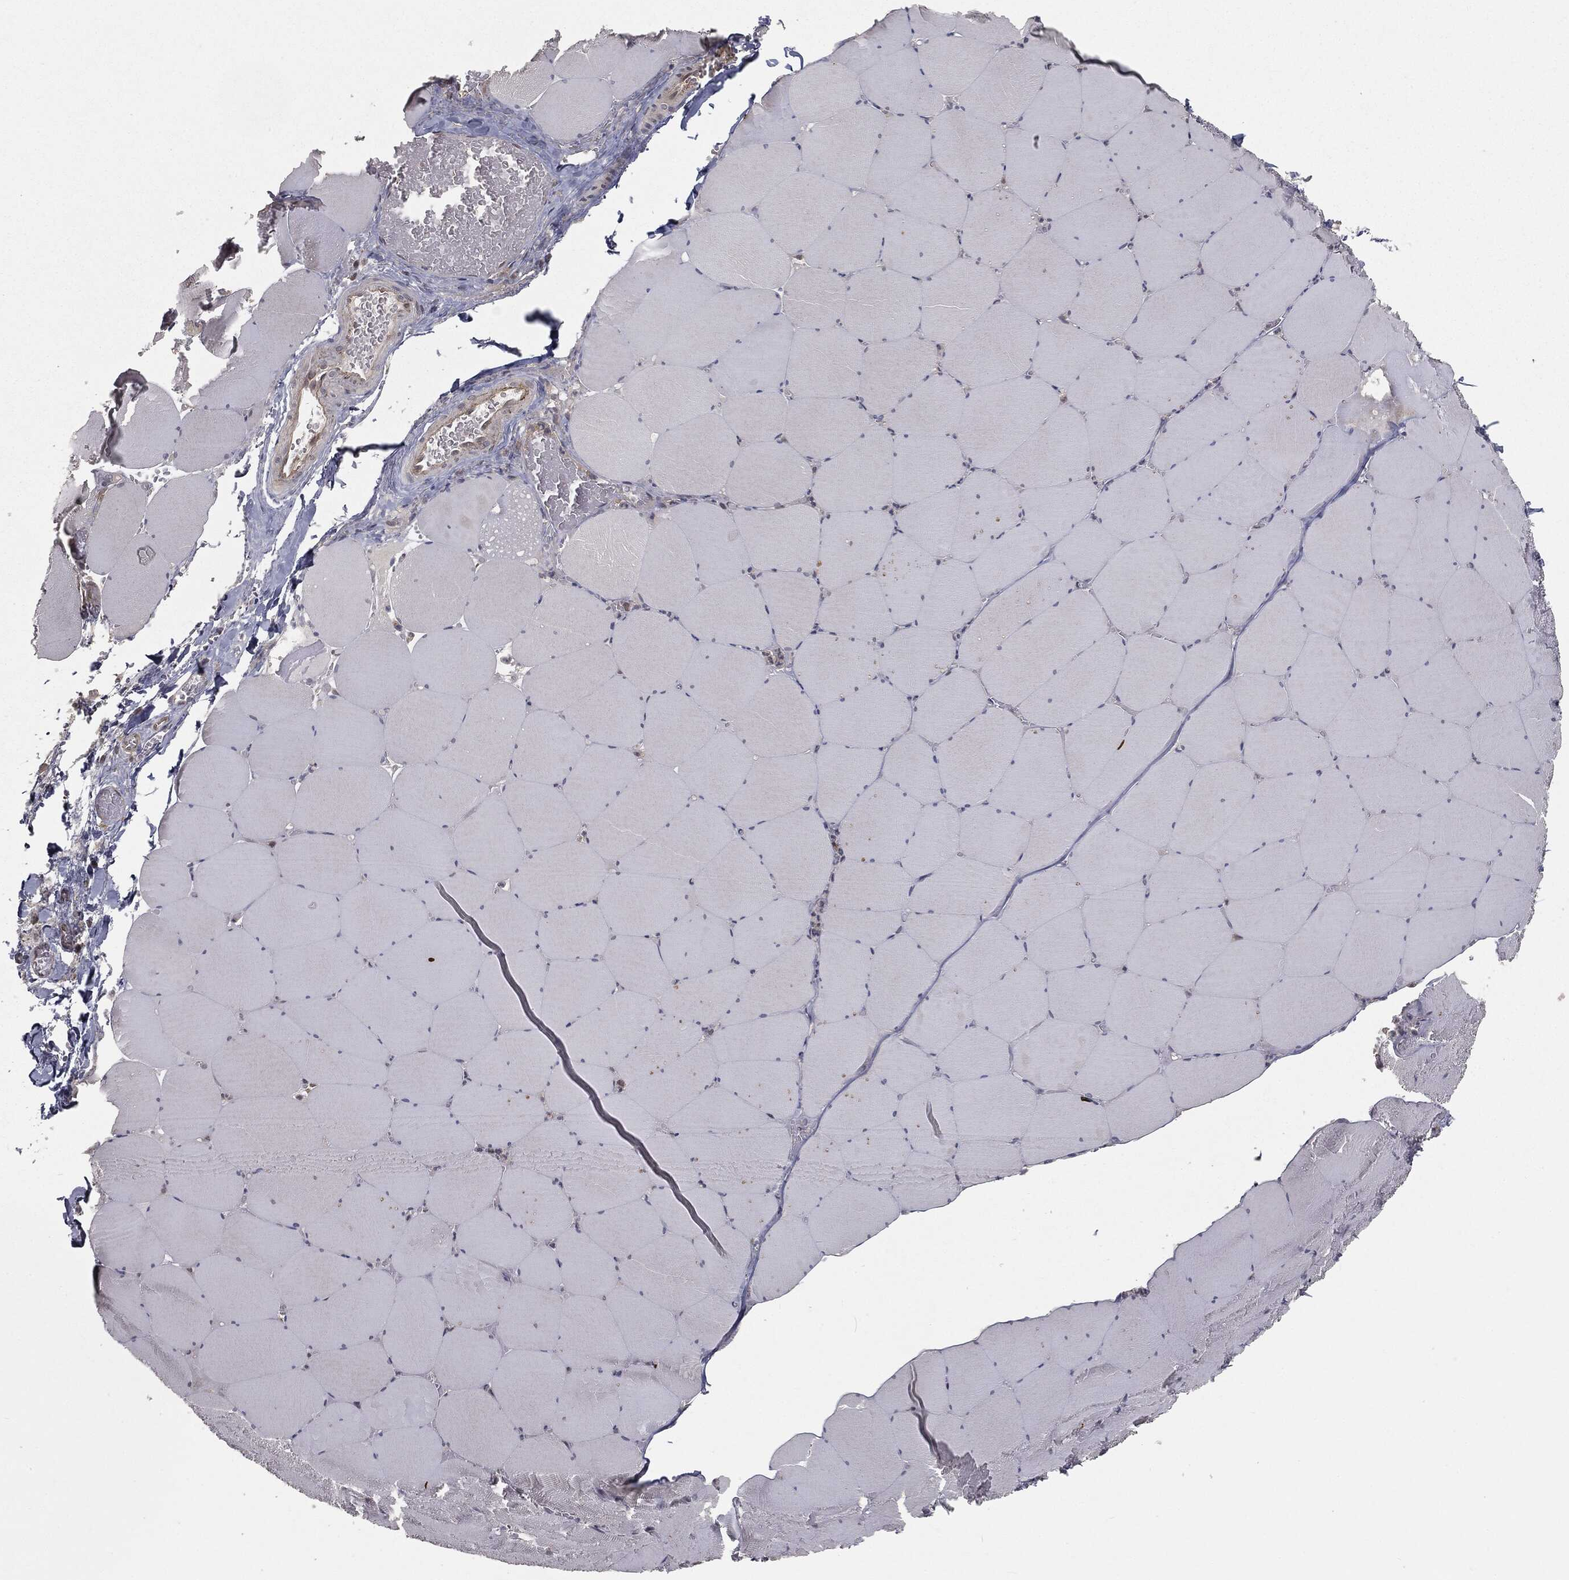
{"staining": {"intensity": "negative", "quantity": "none", "location": "none"}, "tissue": "skeletal muscle", "cell_type": "Myocytes", "image_type": "normal", "snomed": [{"axis": "morphology", "description": "Normal tissue, NOS"}, {"axis": "morphology", "description": "Malignant melanoma, Metastatic site"}, {"axis": "topography", "description": "Skeletal muscle"}], "caption": "This is an immunohistochemistry histopathology image of unremarkable skeletal muscle. There is no expression in myocytes.", "gene": "FBXO7", "patient": {"sex": "male", "age": 50}}